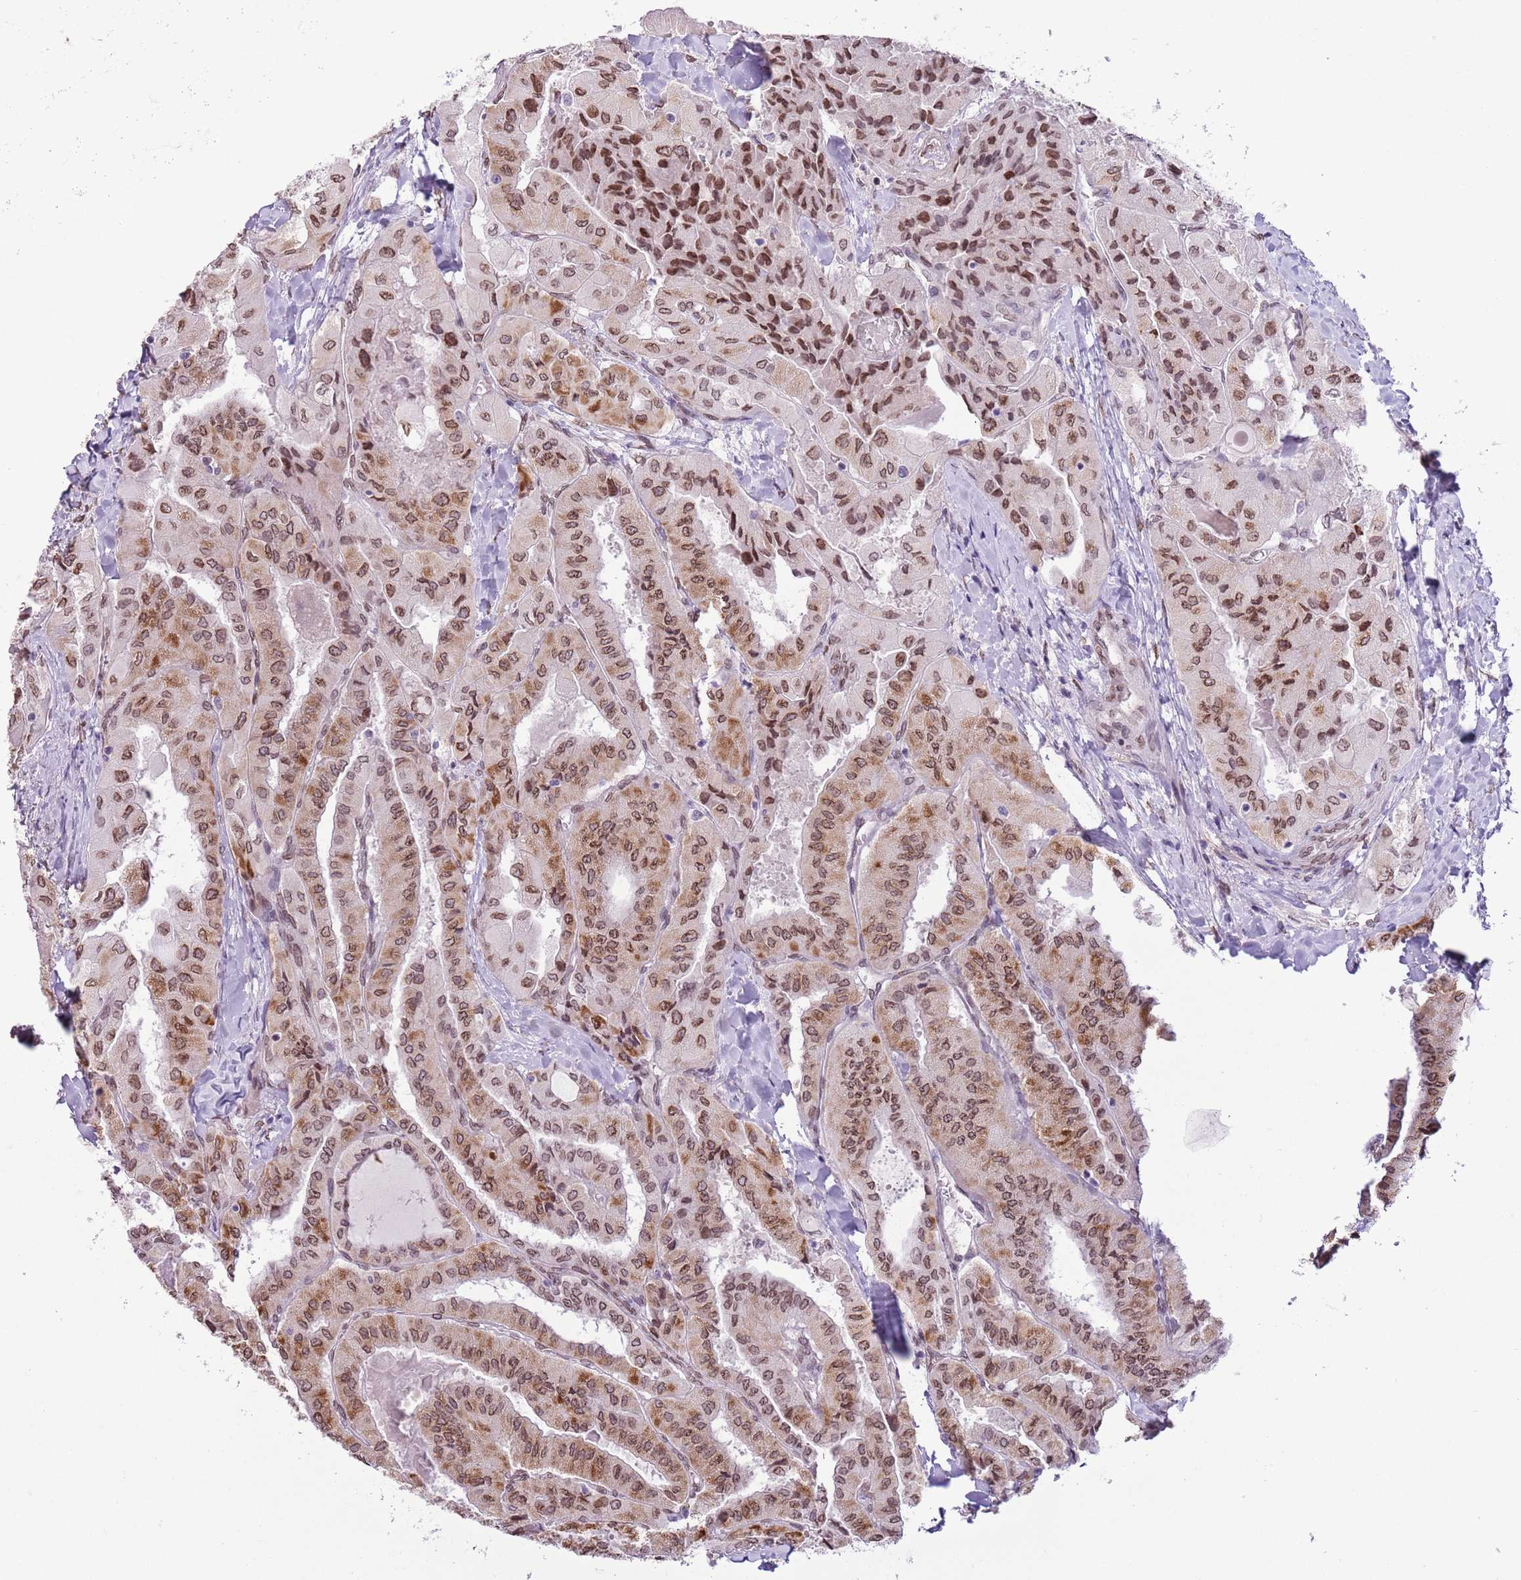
{"staining": {"intensity": "moderate", "quantity": ">75%", "location": "cytoplasmic/membranous,nuclear"}, "tissue": "thyroid cancer", "cell_type": "Tumor cells", "image_type": "cancer", "snomed": [{"axis": "morphology", "description": "Normal tissue, NOS"}, {"axis": "morphology", "description": "Papillary adenocarcinoma, NOS"}, {"axis": "topography", "description": "Thyroid gland"}], "caption": "Thyroid papillary adenocarcinoma tissue demonstrates moderate cytoplasmic/membranous and nuclear positivity in about >75% of tumor cells, visualized by immunohistochemistry. (brown staining indicates protein expression, while blue staining denotes nuclei).", "gene": "ZGLP1", "patient": {"sex": "female", "age": 59}}